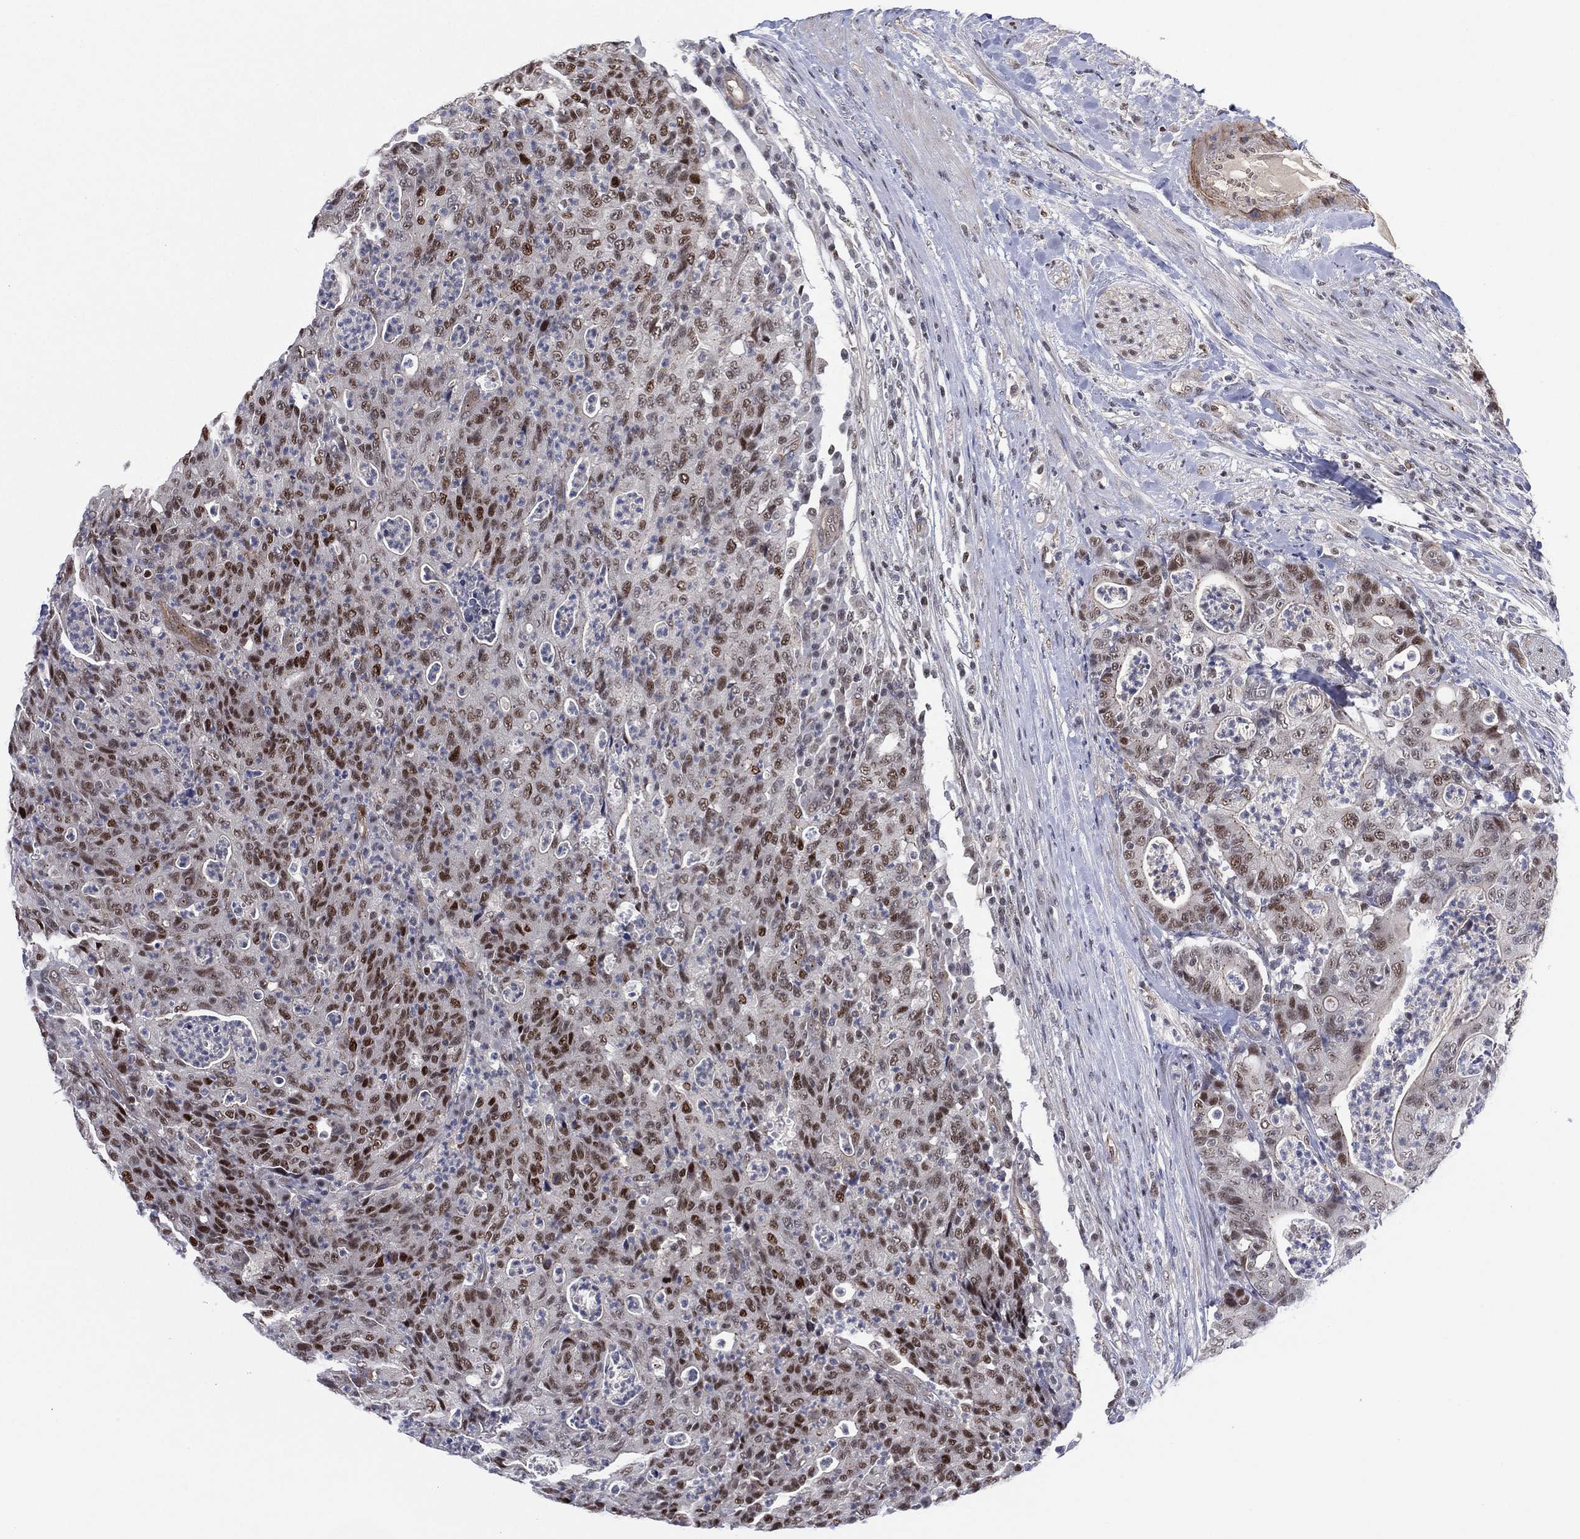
{"staining": {"intensity": "strong", "quantity": "25%-75%", "location": "nuclear"}, "tissue": "colorectal cancer", "cell_type": "Tumor cells", "image_type": "cancer", "snomed": [{"axis": "morphology", "description": "Adenocarcinoma, NOS"}, {"axis": "topography", "description": "Colon"}], "caption": "The micrograph shows immunohistochemical staining of adenocarcinoma (colorectal). There is strong nuclear positivity is seen in approximately 25%-75% of tumor cells. (Stains: DAB (3,3'-diaminobenzidine) in brown, nuclei in blue, Microscopy: brightfield microscopy at high magnification).", "gene": "GSE1", "patient": {"sex": "male", "age": 70}}